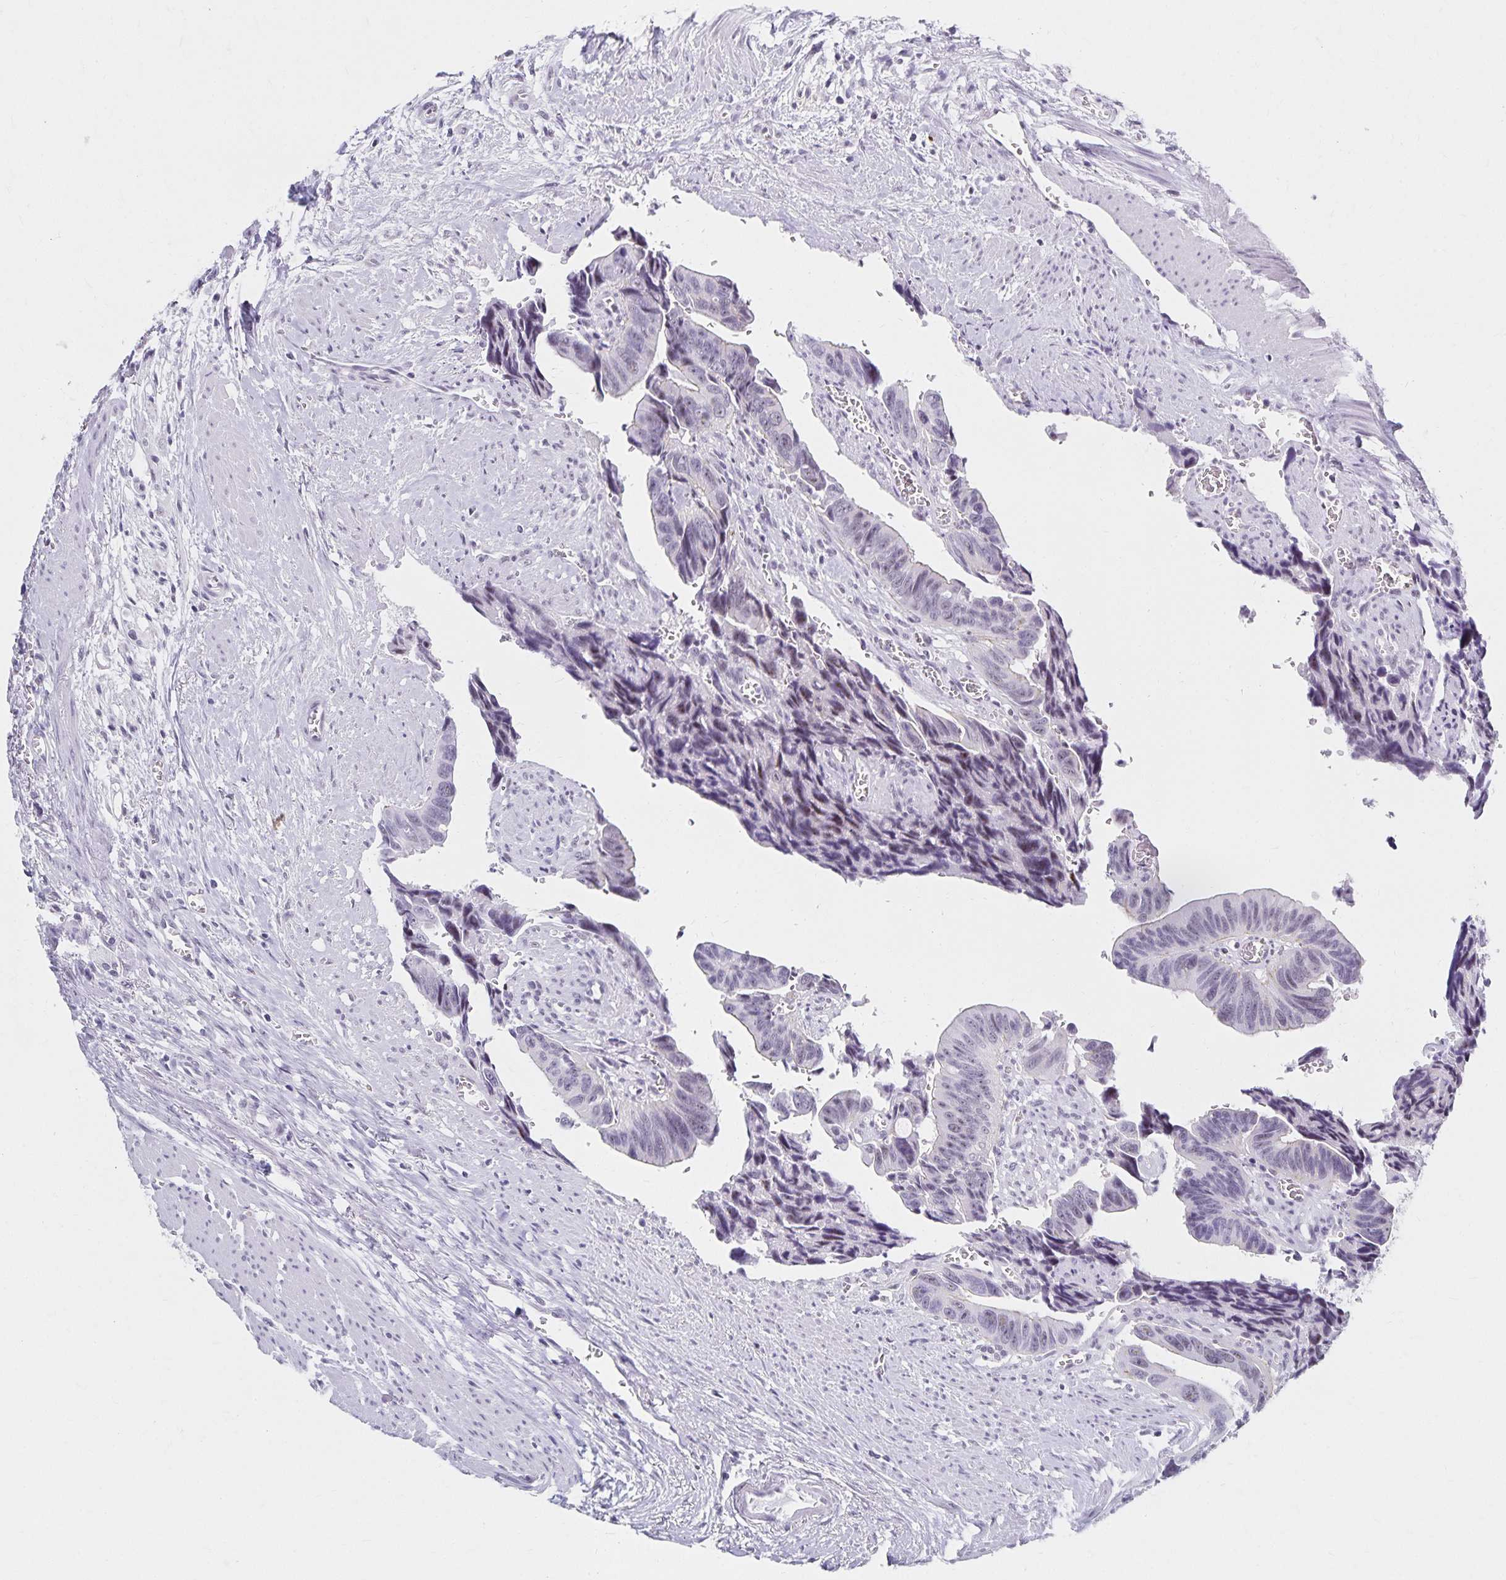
{"staining": {"intensity": "negative", "quantity": "none", "location": "none"}, "tissue": "colorectal cancer", "cell_type": "Tumor cells", "image_type": "cancer", "snomed": [{"axis": "morphology", "description": "Adenocarcinoma, NOS"}, {"axis": "topography", "description": "Rectum"}], "caption": "Adenocarcinoma (colorectal) was stained to show a protein in brown. There is no significant staining in tumor cells. (Stains: DAB (3,3'-diaminobenzidine) immunohistochemistry (IHC) with hematoxylin counter stain, Microscopy: brightfield microscopy at high magnification).", "gene": "C20orf85", "patient": {"sex": "male", "age": 76}}